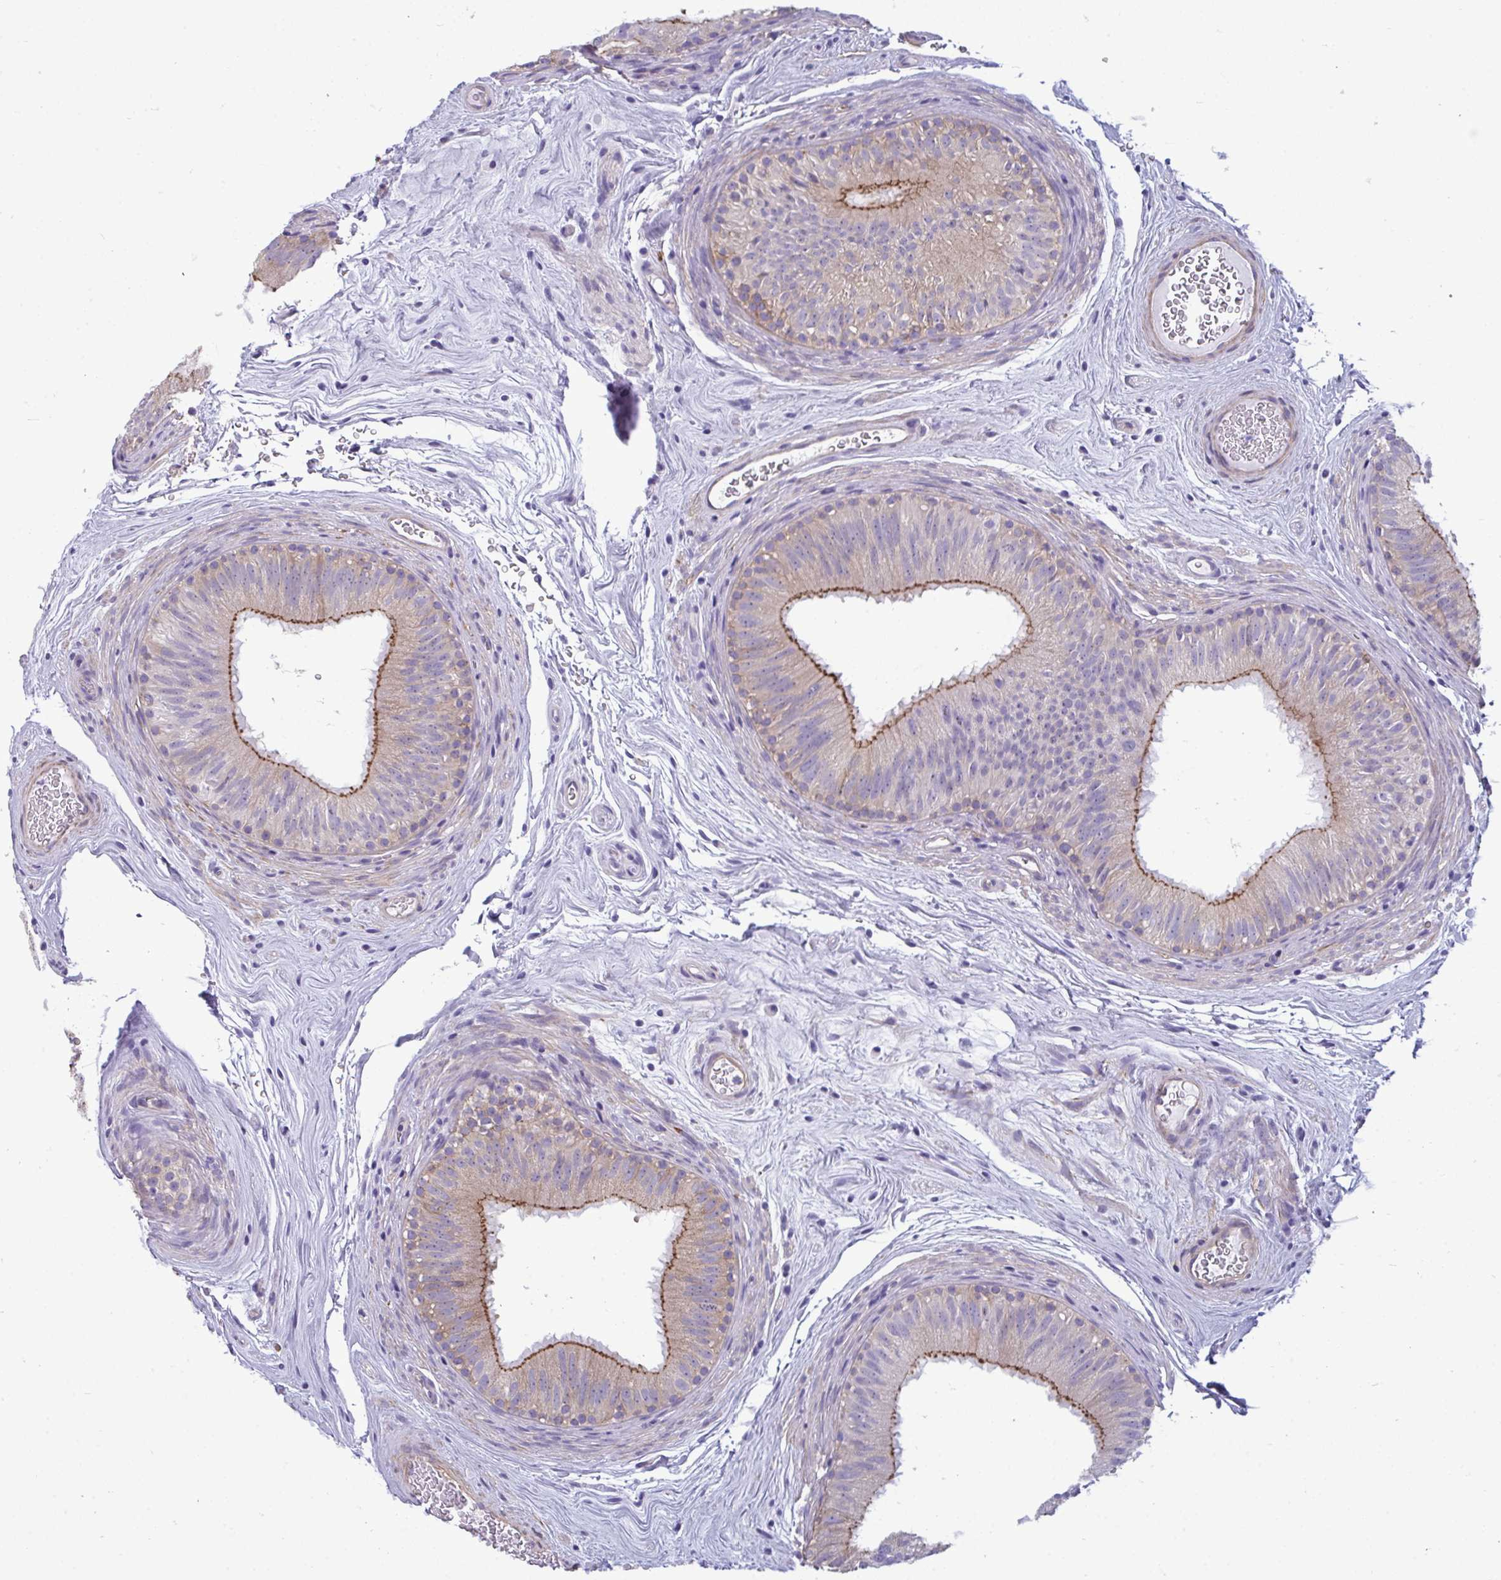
{"staining": {"intensity": "moderate", "quantity": "<25%", "location": "cytoplasmic/membranous"}, "tissue": "epididymis", "cell_type": "Glandular cells", "image_type": "normal", "snomed": [{"axis": "morphology", "description": "Normal tissue, NOS"}, {"axis": "topography", "description": "Epididymis"}], "caption": "About <25% of glandular cells in unremarkable epididymis demonstrate moderate cytoplasmic/membranous protein positivity as visualized by brown immunohistochemical staining.", "gene": "MYH10", "patient": {"sex": "male", "age": 44}}